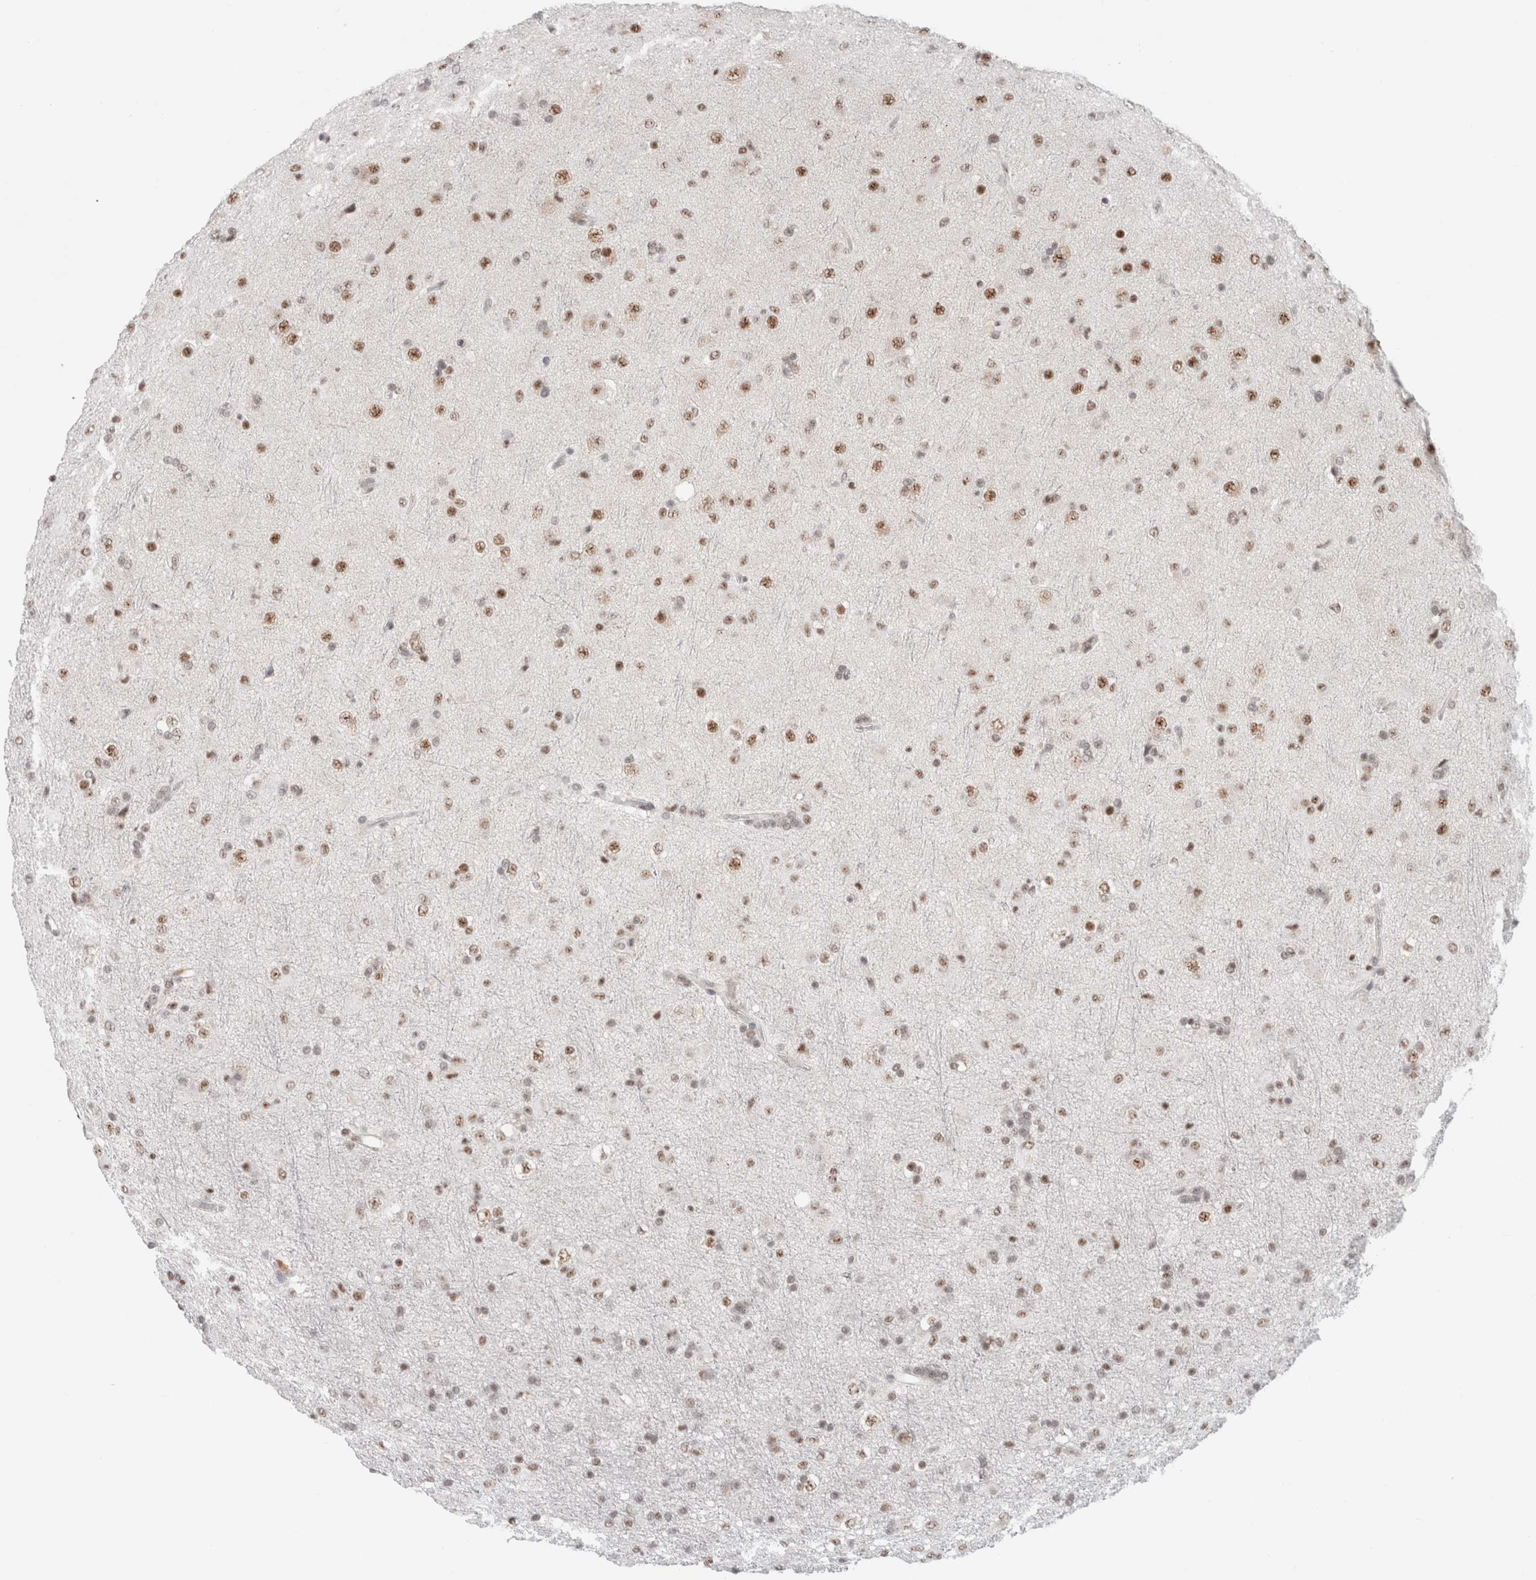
{"staining": {"intensity": "moderate", "quantity": ">75%", "location": "nuclear"}, "tissue": "glioma", "cell_type": "Tumor cells", "image_type": "cancer", "snomed": [{"axis": "morphology", "description": "Glioma, malignant, Low grade"}, {"axis": "topography", "description": "Brain"}], "caption": "Glioma was stained to show a protein in brown. There is medium levels of moderate nuclear expression in approximately >75% of tumor cells. The protein of interest is shown in brown color, while the nuclei are stained blue.", "gene": "TRMT12", "patient": {"sex": "male", "age": 65}}